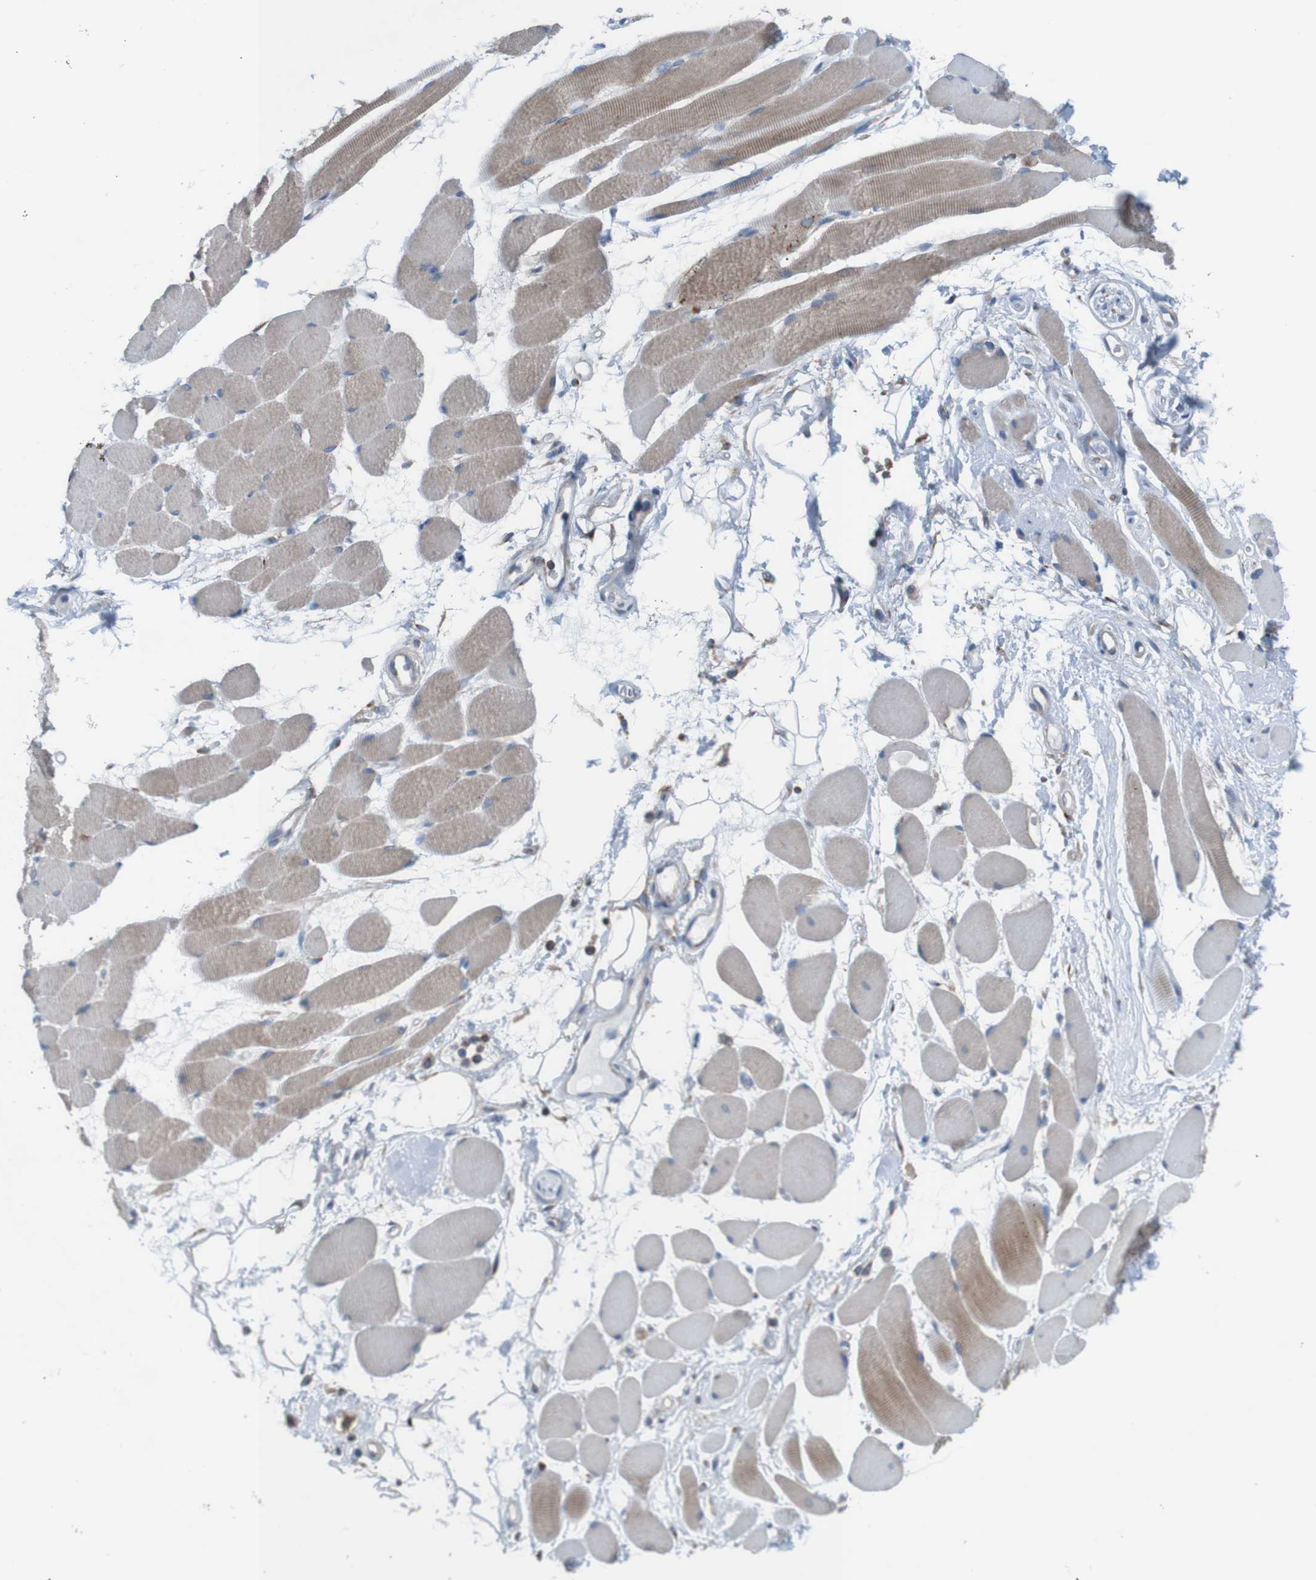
{"staining": {"intensity": "moderate", "quantity": "<25%", "location": "cytoplasmic/membranous"}, "tissue": "skeletal muscle", "cell_type": "Myocytes", "image_type": "normal", "snomed": [{"axis": "morphology", "description": "Normal tissue, NOS"}, {"axis": "topography", "description": "Skeletal muscle"}, {"axis": "topography", "description": "Peripheral nerve tissue"}], "caption": "The image shows immunohistochemical staining of unremarkable skeletal muscle. There is moderate cytoplasmic/membranous staining is present in approximately <25% of myocytes.", "gene": "MINAR1", "patient": {"sex": "female", "age": 84}}